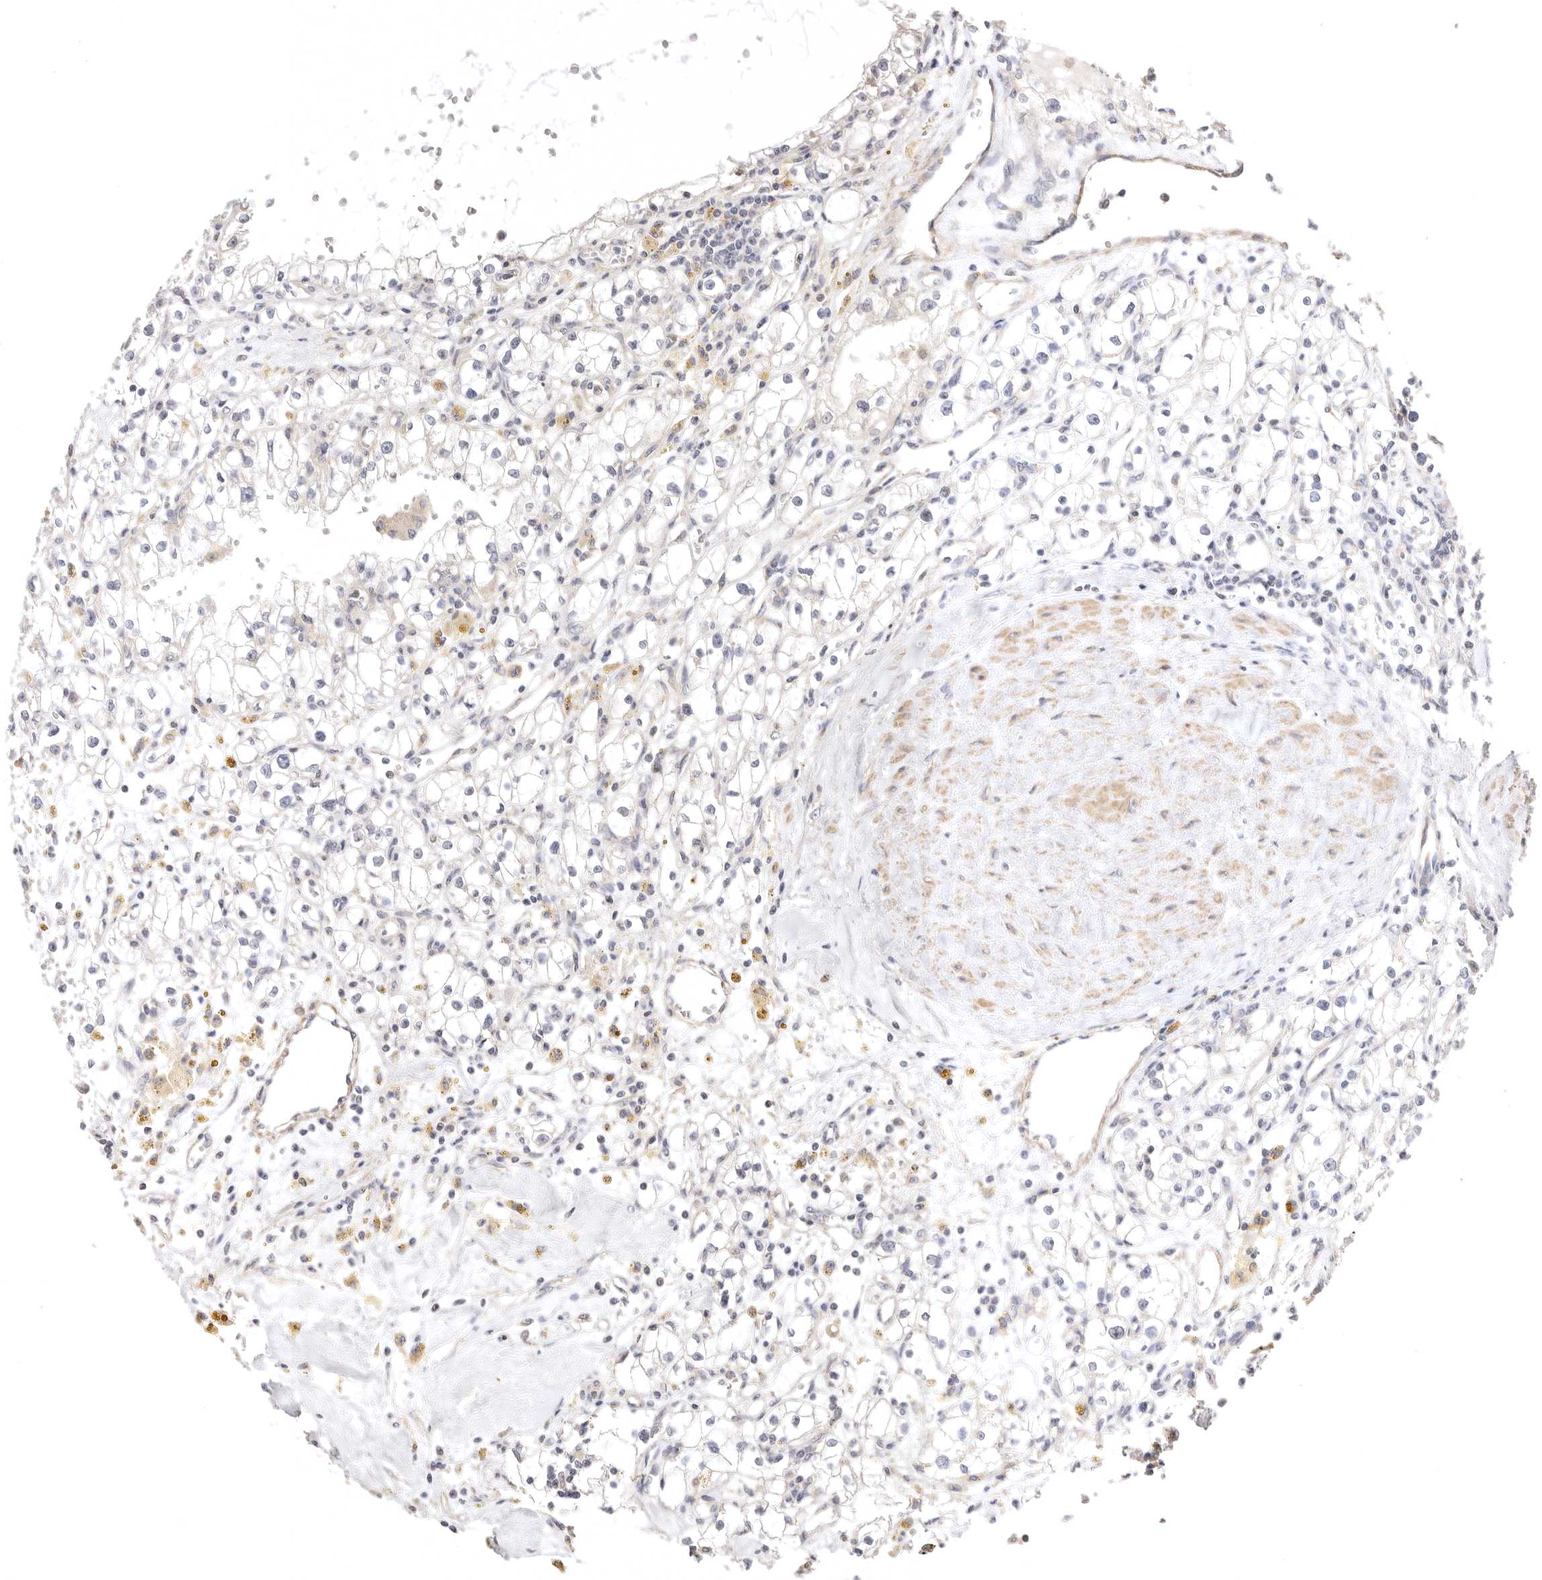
{"staining": {"intensity": "negative", "quantity": "none", "location": "none"}, "tissue": "renal cancer", "cell_type": "Tumor cells", "image_type": "cancer", "snomed": [{"axis": "morphology", "description": "Adenocarcinoma, NOS"}, {"axis": "topography", "description": "Kidney"}], "caption": "Image shows no significant protein staining in tumor cells of adenocarcinoma (renal).", "gene": "KCMF1", "patient": {"sex": "male", "age": 56}}